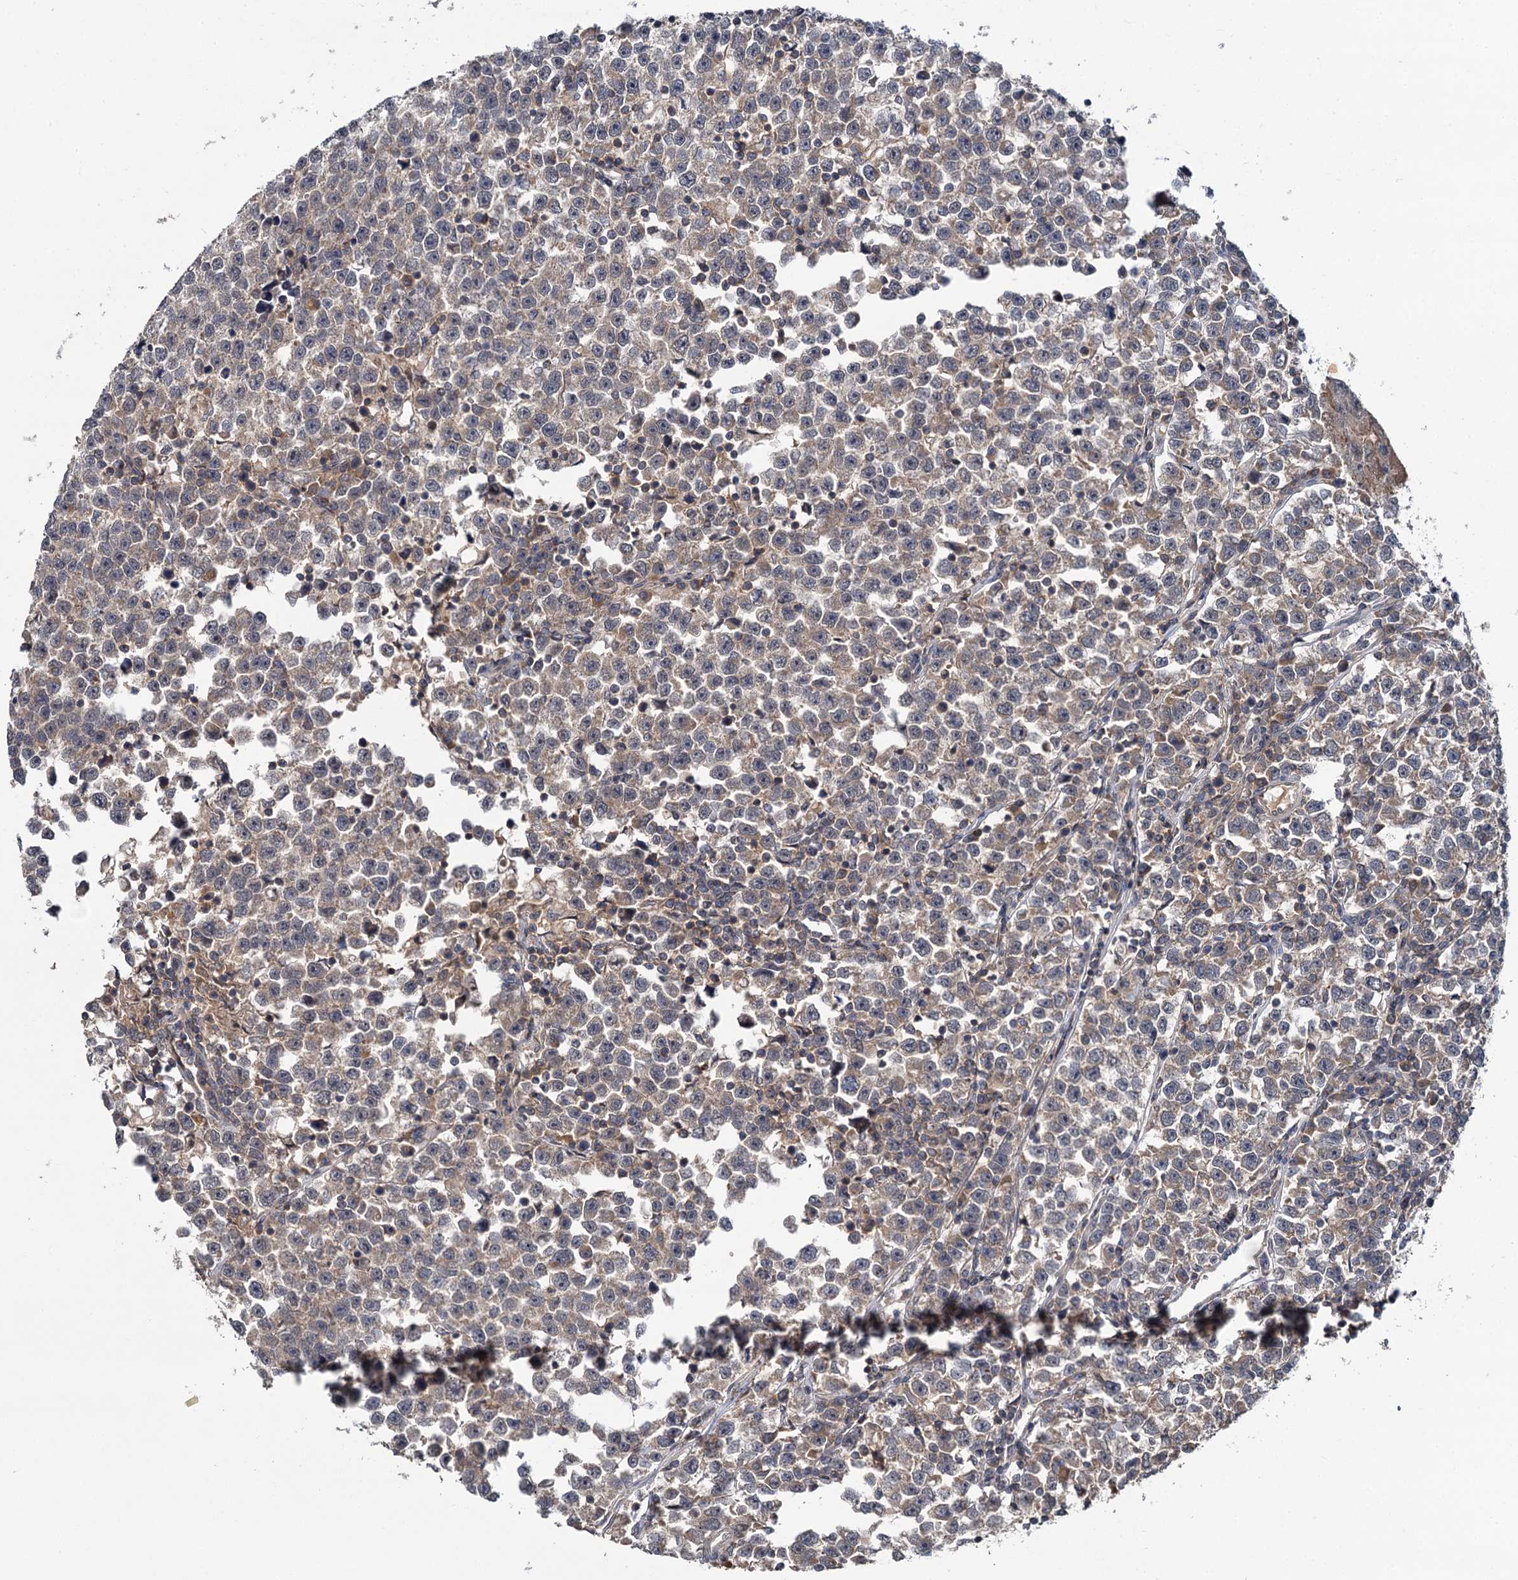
{"staining": {"intensity": "weak", "quantity": "25%-75%", "location": "cytoplasmic/membranous"}, "tissue": "testis cancer", "cell_type": "Tumor cells", "image_type": "cancer", "snomed": [{"axis": "morphology", "description": "Normal tissue, NOS"}, {"axis": "morphology", "description": "Seminoma, NOS"}, {"axis": "topography", "description": "Testis"}], "caption": "A low amount of weak cytoplasmic/membranous expression is seen in approximately 25%-75% of tumor cells in testis seminoma tissue.", "gene": "TMEM39A", "patient": {"sex": "male", "age": 43}}